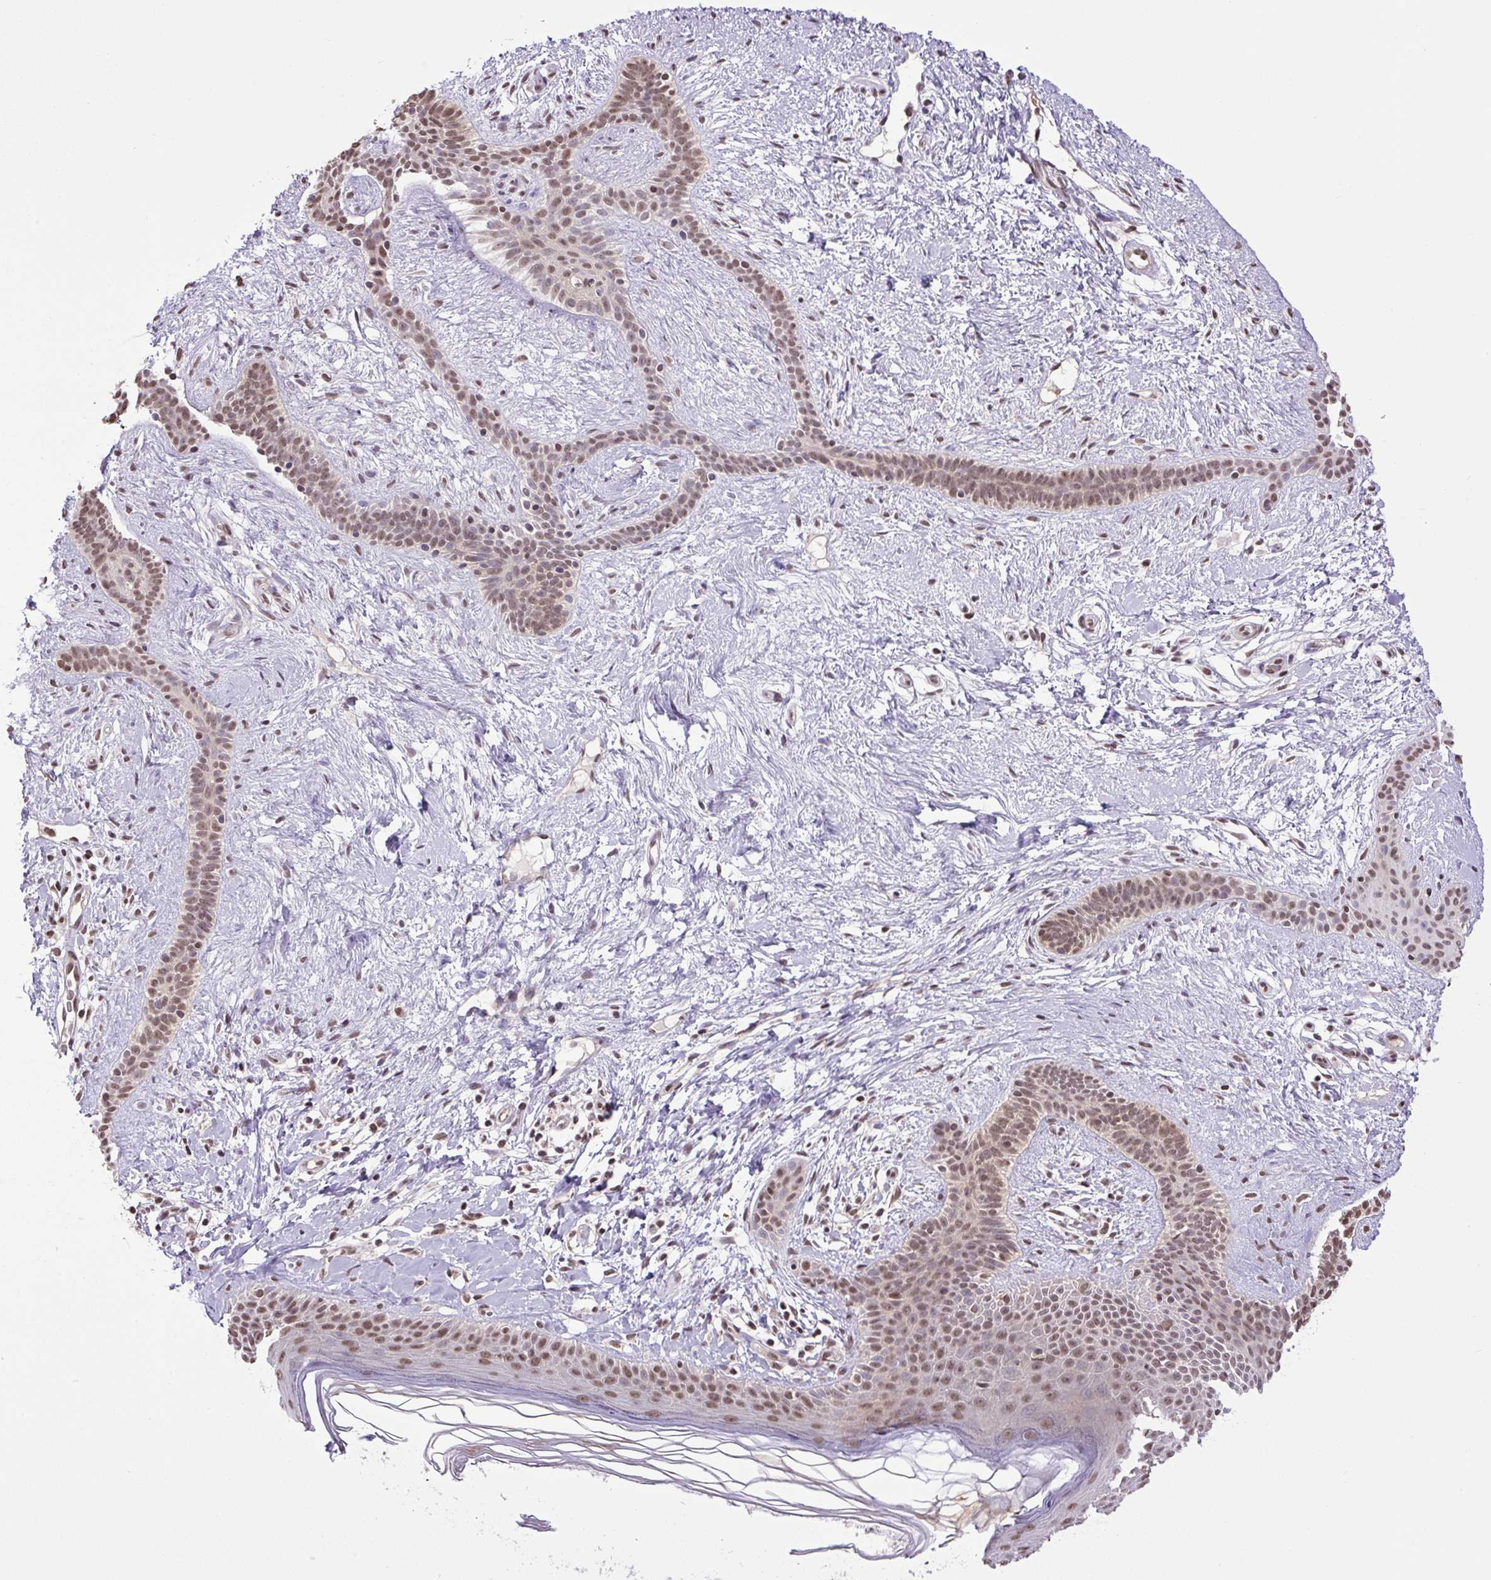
{"staining": {"intensity": "moderate", "quantity": ">75%", "location": "nuclear"}, "tissue": "skin cancer", "cell_type": "Tumor cells", "image_type": "cancer", "snomed": [{"axis": "morphology", "description": "Basal cell carcinoma"}, {"axis": "topography", "description": "Skin"}], "caption": "This image displays immunohistochemistry staining of human skin cancer (basal cell carcinoma), with medium moderate nuclear expression in about >75% of tumor cells.", "gene": "SGTA", "patient": {"sex": "male", "age": 78}}